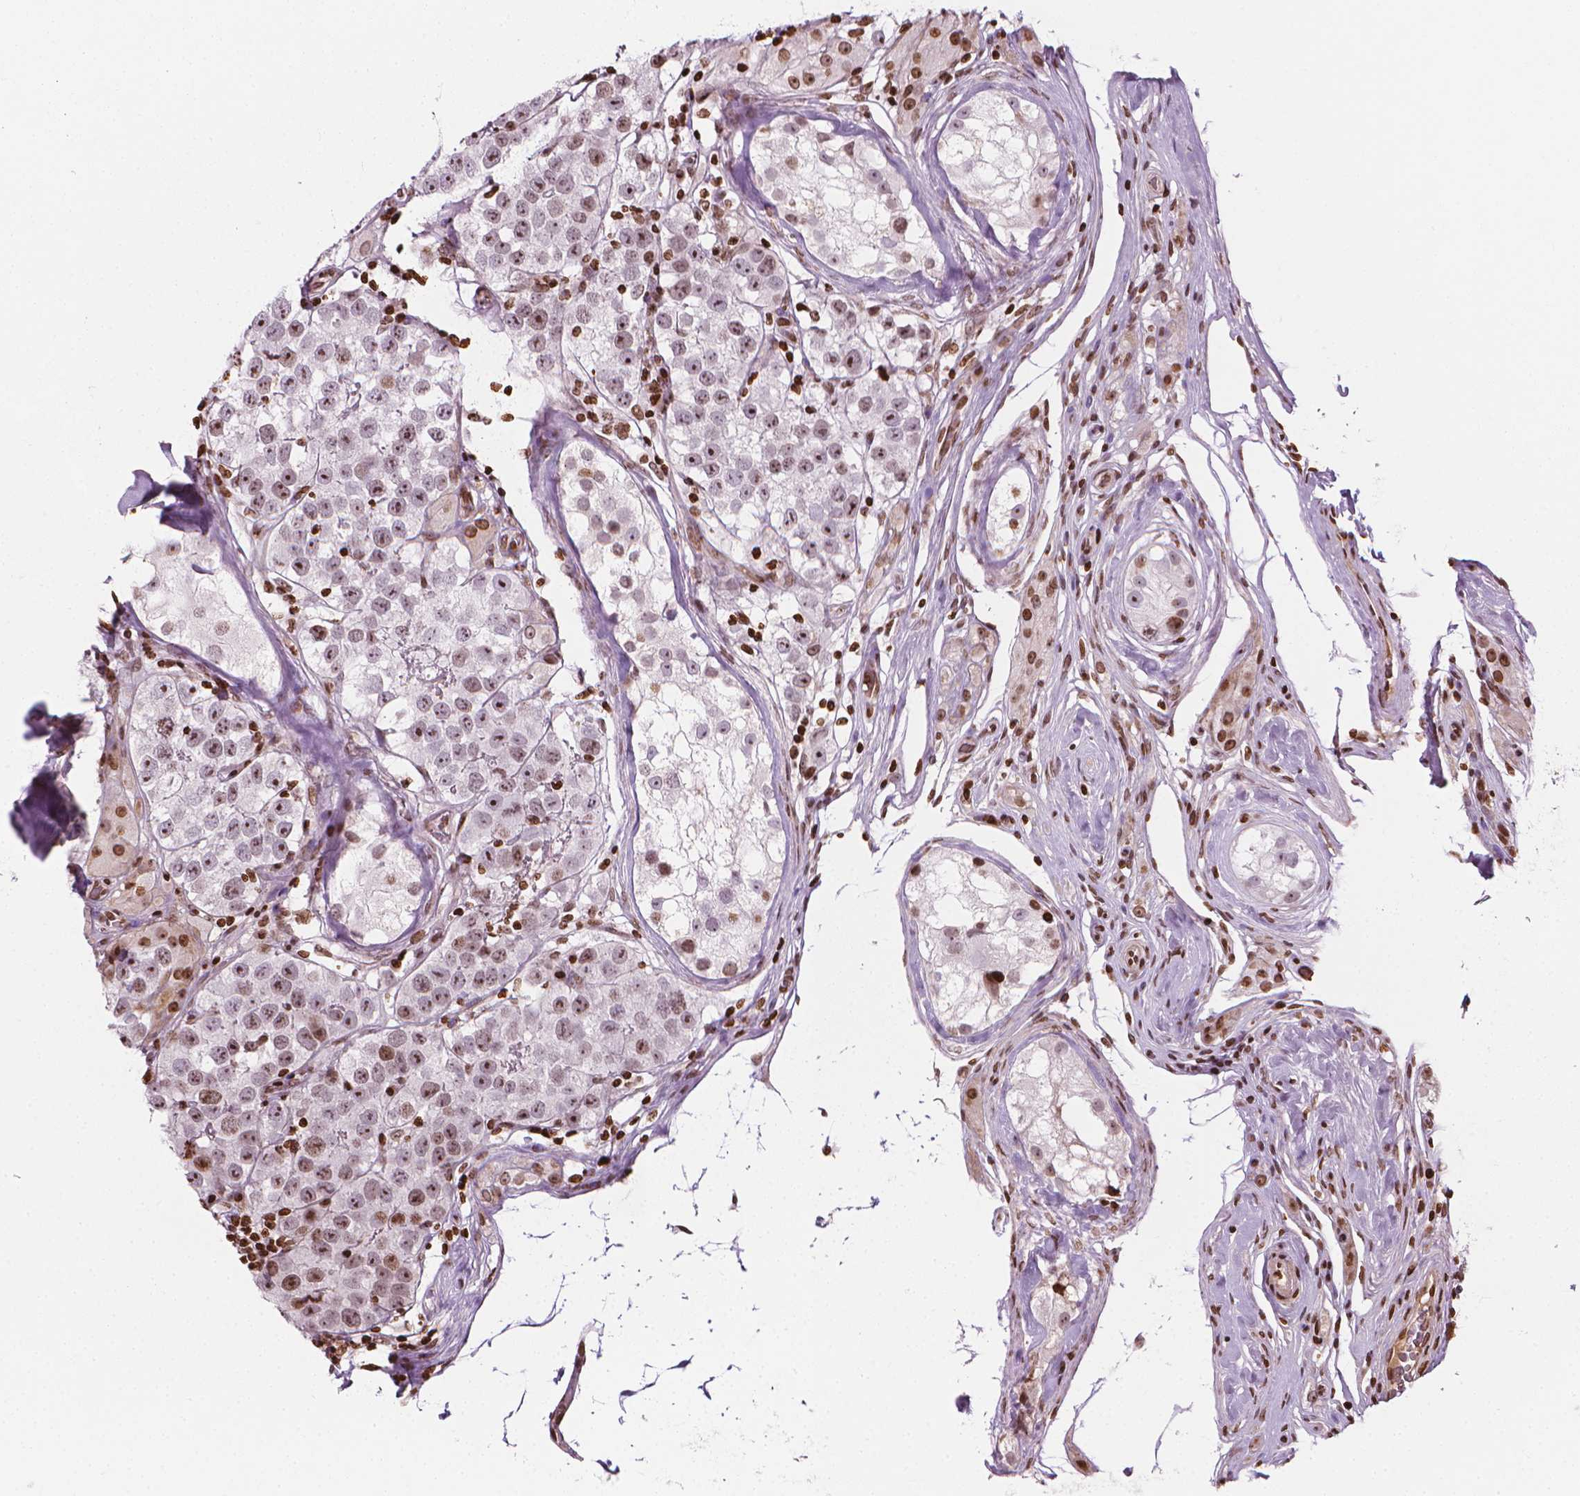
{"staining": {"intensity": "moderate", "quantity": "25%-75%", "location": "nuclear"}, "tissue": "testis cancer", "cell_type": "Tumor cells", "image_type": "cancer", "snomed": [{"axis": "morphology", "description": "Seminoma, NOS"}, {"axis": "topography", "description": "Testis"}], "caption": "IHC of testis cancer (seminoma) reveals medium levels of moderate nuclear staining in about 25%-75% of tumor cells.", "gene": "PIP4K2A", "patient": {"sex": "male", "age": 34}}